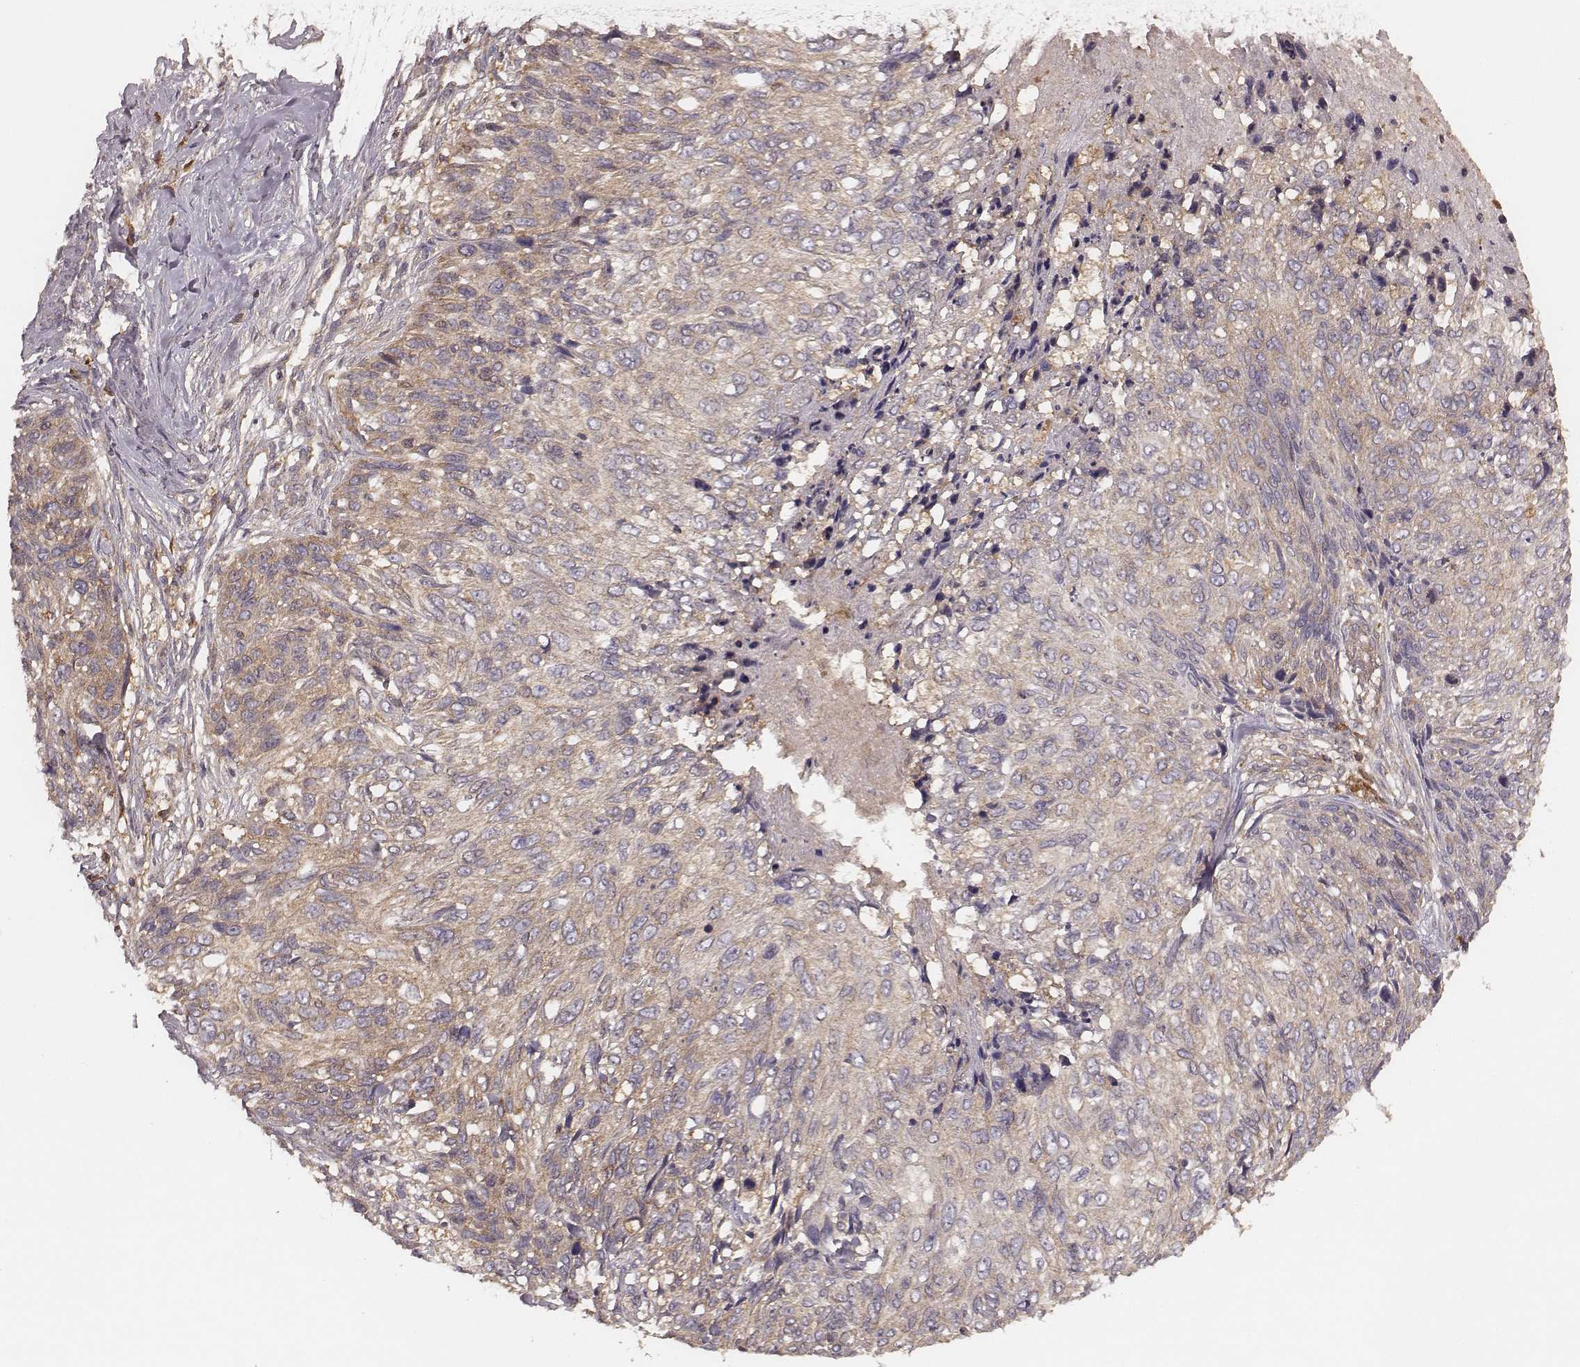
{"staining": {"intensity": "weak", "quantity": "<25%", "location": "cytoplasmic/membranous"}, "tissue": "skin cancer", "cell_type": "Tumor cells", "image_type": "cancer", "snomed": [{"axis": "morphology", "description": "Squamous cell carcinoma, NOS"}, {"axis": "topography", "description": "Skin"}], "caption": "DAB immunohistochemical staining of skin cancer displays no significant positivity in tumor cells.", "gene": "CARS1", "patient": {"sex": "male", "age": 92}}